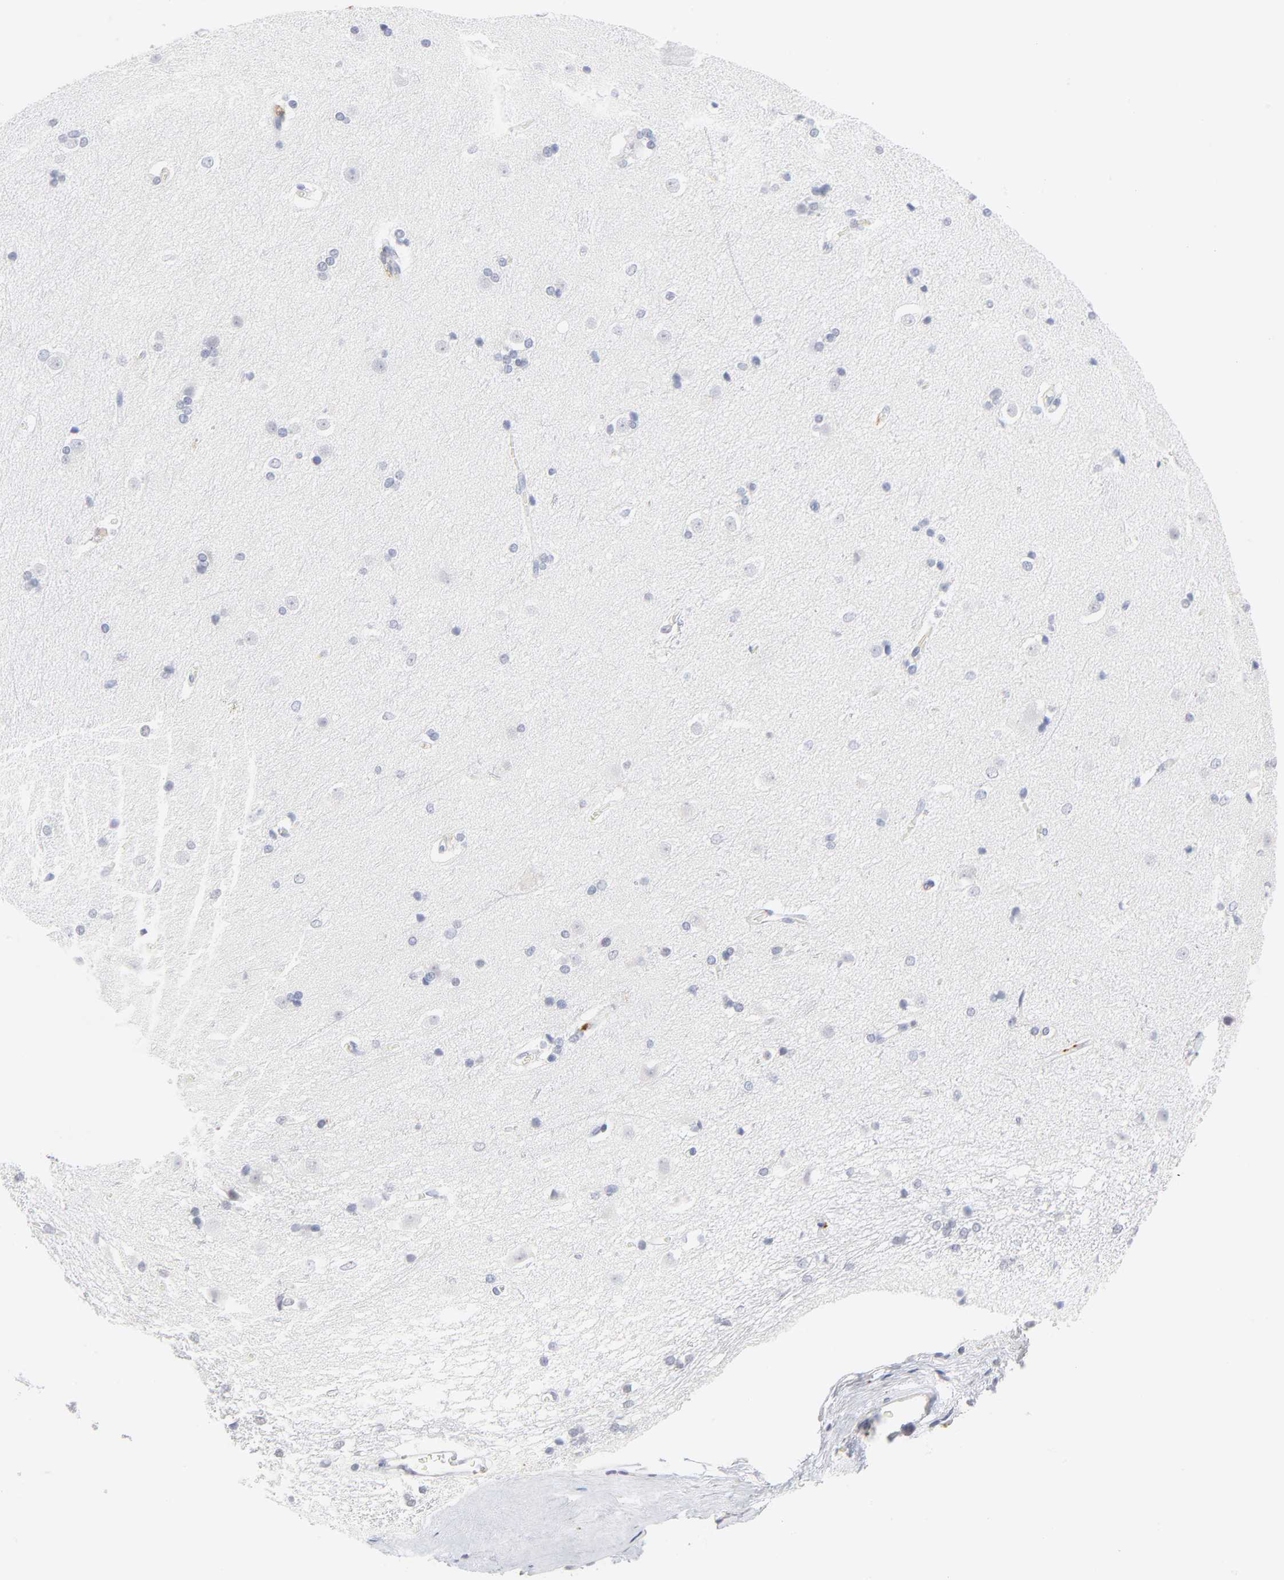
{"staining": {"intensity": "negative", "quantity": "none", "location": "none"}, "tissue": "caudate", "cell_type": "Glial cells", "image_type": "normal", "snomed": [{"axis": "morphology", "description": "Normal tissue, NOS"}, {"axis": "topography", "description": "Lateral ventricle wall"}], "caption": "IHC of unremarkable caudate exhibits no staining in glial cells. (Immunohistochemistry, brightfield microscopy, high magnification).", "gene": "LTBP2", "patient": {"sex": "female", "age": 19}}